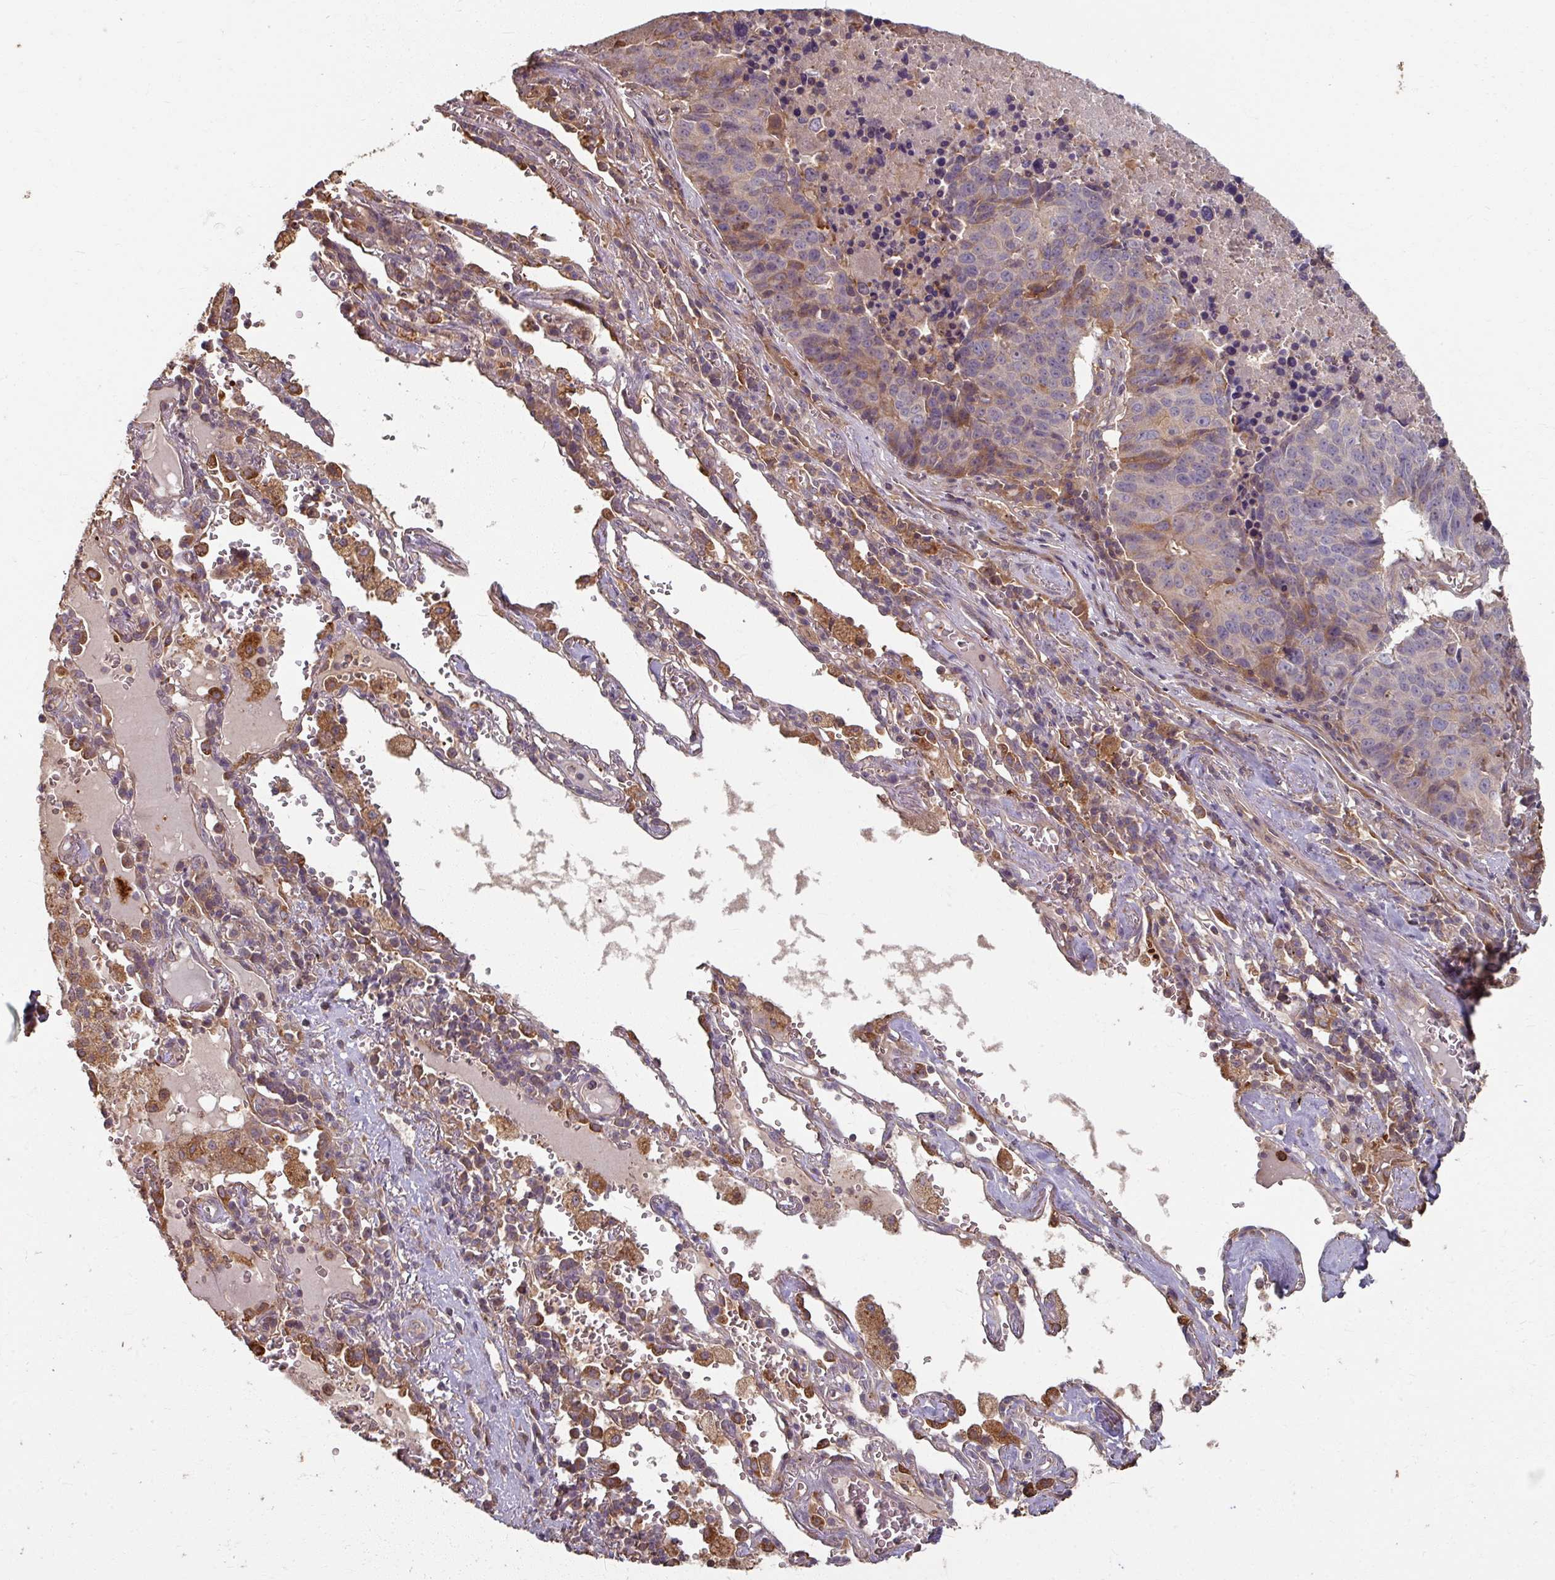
{"staining": {"intensity": "moderate", "quantity": "<25%", "location": "cytoplasmic/membranous"}, "tissue": "lung cancer", "cell_type": "Tumor cells", "image_type": "cancer", "snomed": [{"axis": "morphology", "description": "Squamous cell carcinoma, NOS"}, {"axis": "topography", "description": "Lung"}], "caption": "The photomicrograph exhibits staining of lung squamous cell carcinoma, revealing moderate cytoplasmic/membranous protein positivity (brown color) within tumor cells. (DAB (3,3'-diaminobenzidine) = brown stain, brightfield microscopy at high magnification).", "gene": "CCDC68", "patient": {"sex": "female", "age": 66}}